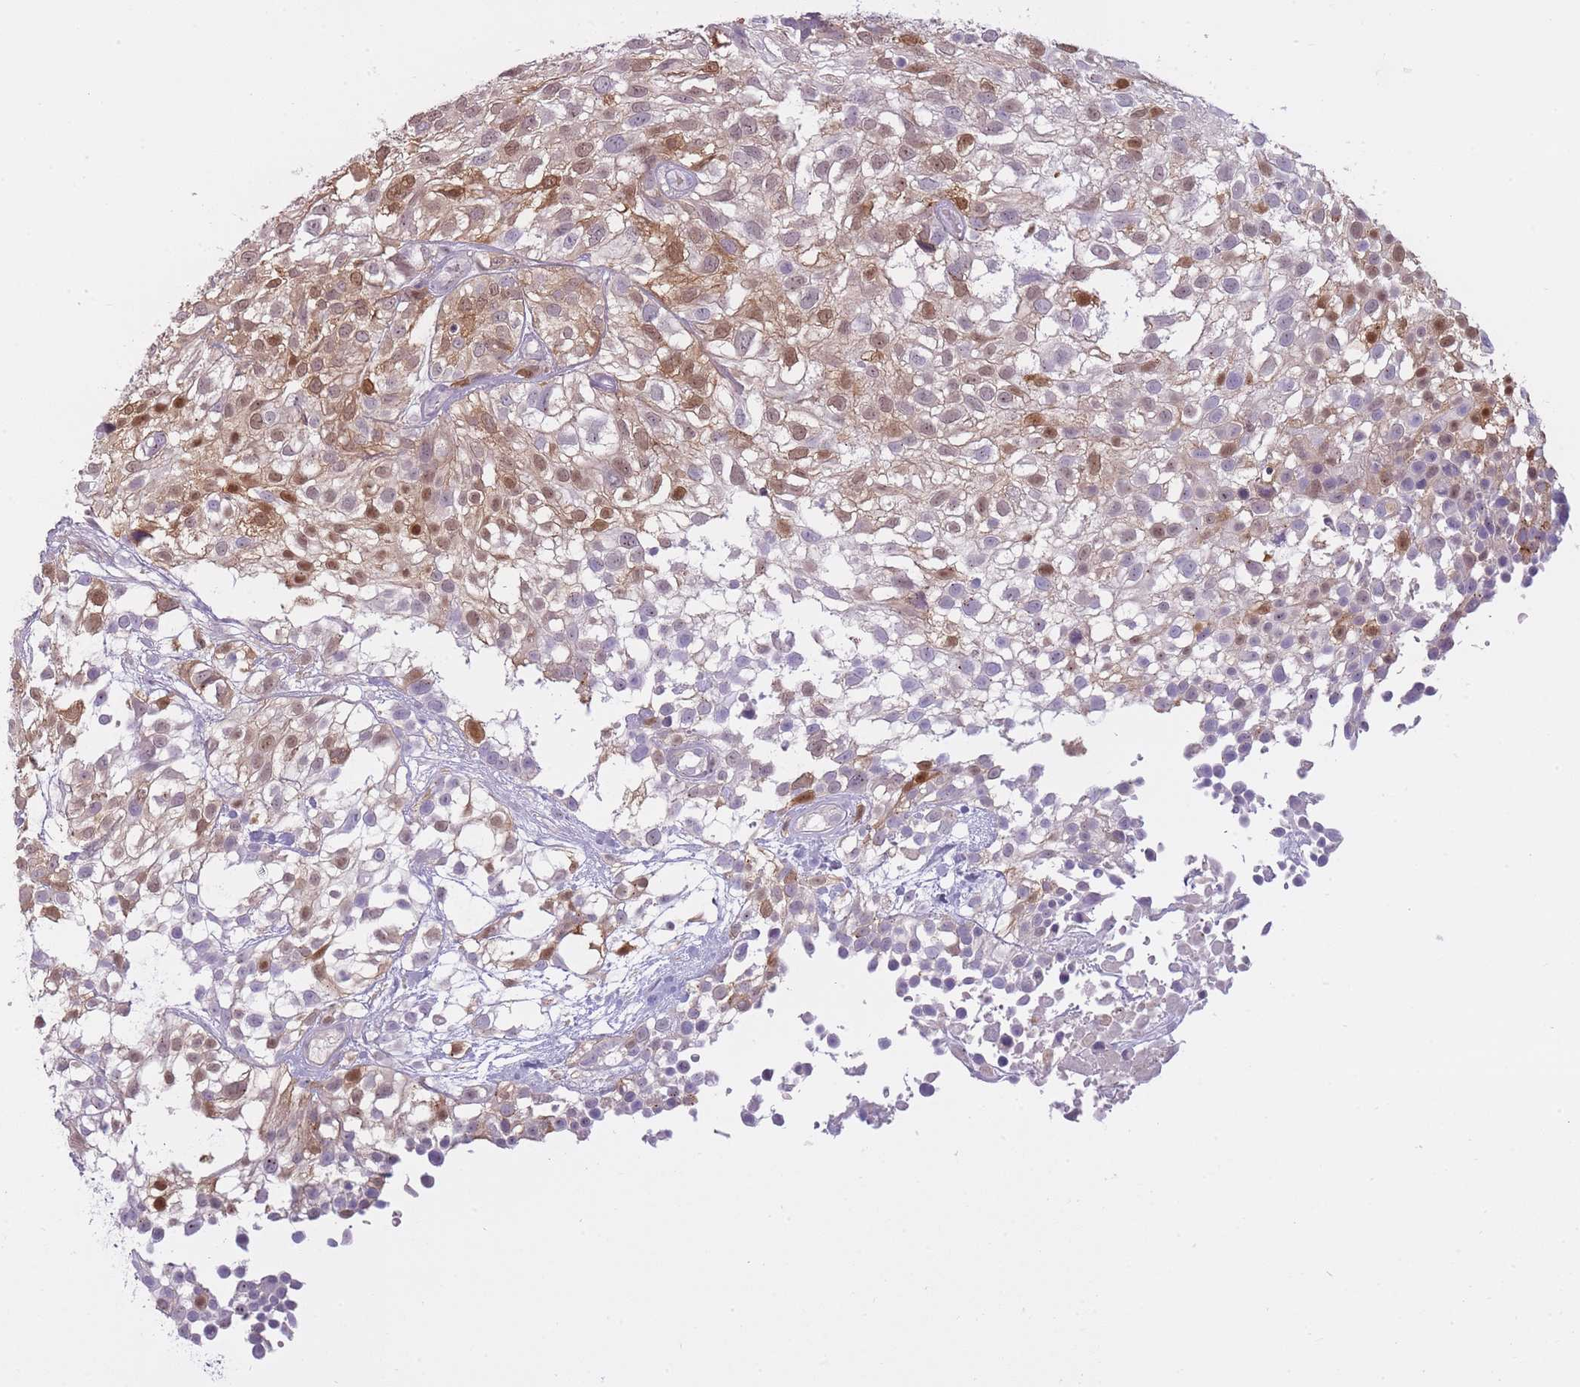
{"staining": {"intensity": "weak", "quantity": "25%-75%", "location": "cytoplasmic/membranous,nuclear"}, "tissue": "urothelial cancer", "cell_type": "Tumor cells", "image_type": "cancer", "snomed": [{"axis": "morphology", "description": "Urothelial carcinoma, High grade"}, {"axis": "topography", "description": "Urinary bladder"}], "caption": "Tumor cells reveal weak cytoplasmic/membranous and nuclear positivity in about 25%-75% of cells in high-grade urothelial carcinoma.", "gene": "LGALS9", "patient": {"sex": "male", "age": 56}}